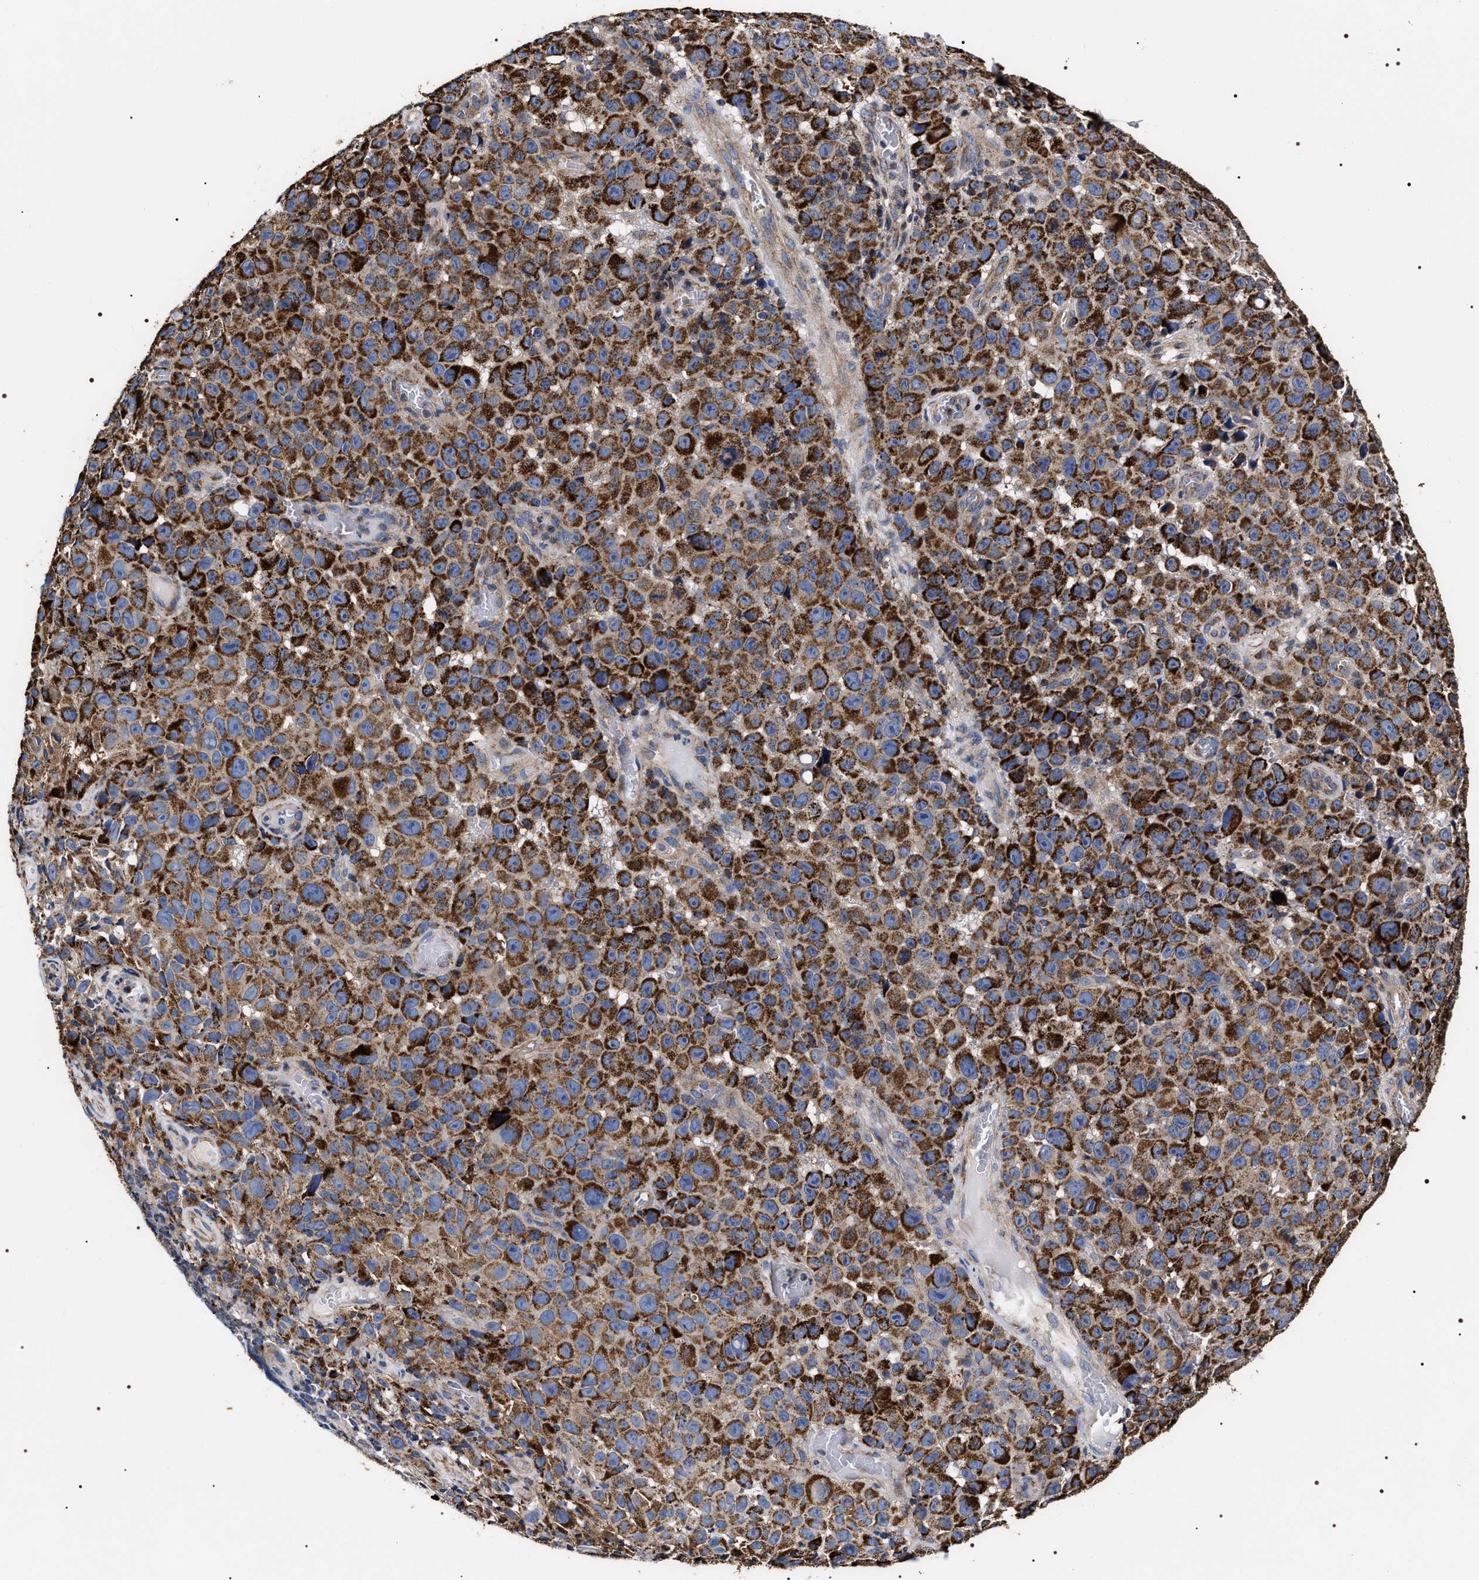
{"staining": {"intensity": "strong", "quantity": ">75%", "location": "cytoplasmic/membranous"}, "tissue": "melanoma", "cell_type": "Tumor cells", "image_type": "cancer", "snomed": [{"axis": "morphology", "description": "Malignant melanoma, NOS"}, {"axis": "topography", "description": "Skin"}], "caption": "This is an image of immunohistochemistry staining of malignant melanoma, which shows strong positivity in the cytoplasmic/membranous of tumor cells.", "gene": "COG5", "patient": {"sex": "female", "age": 82}}